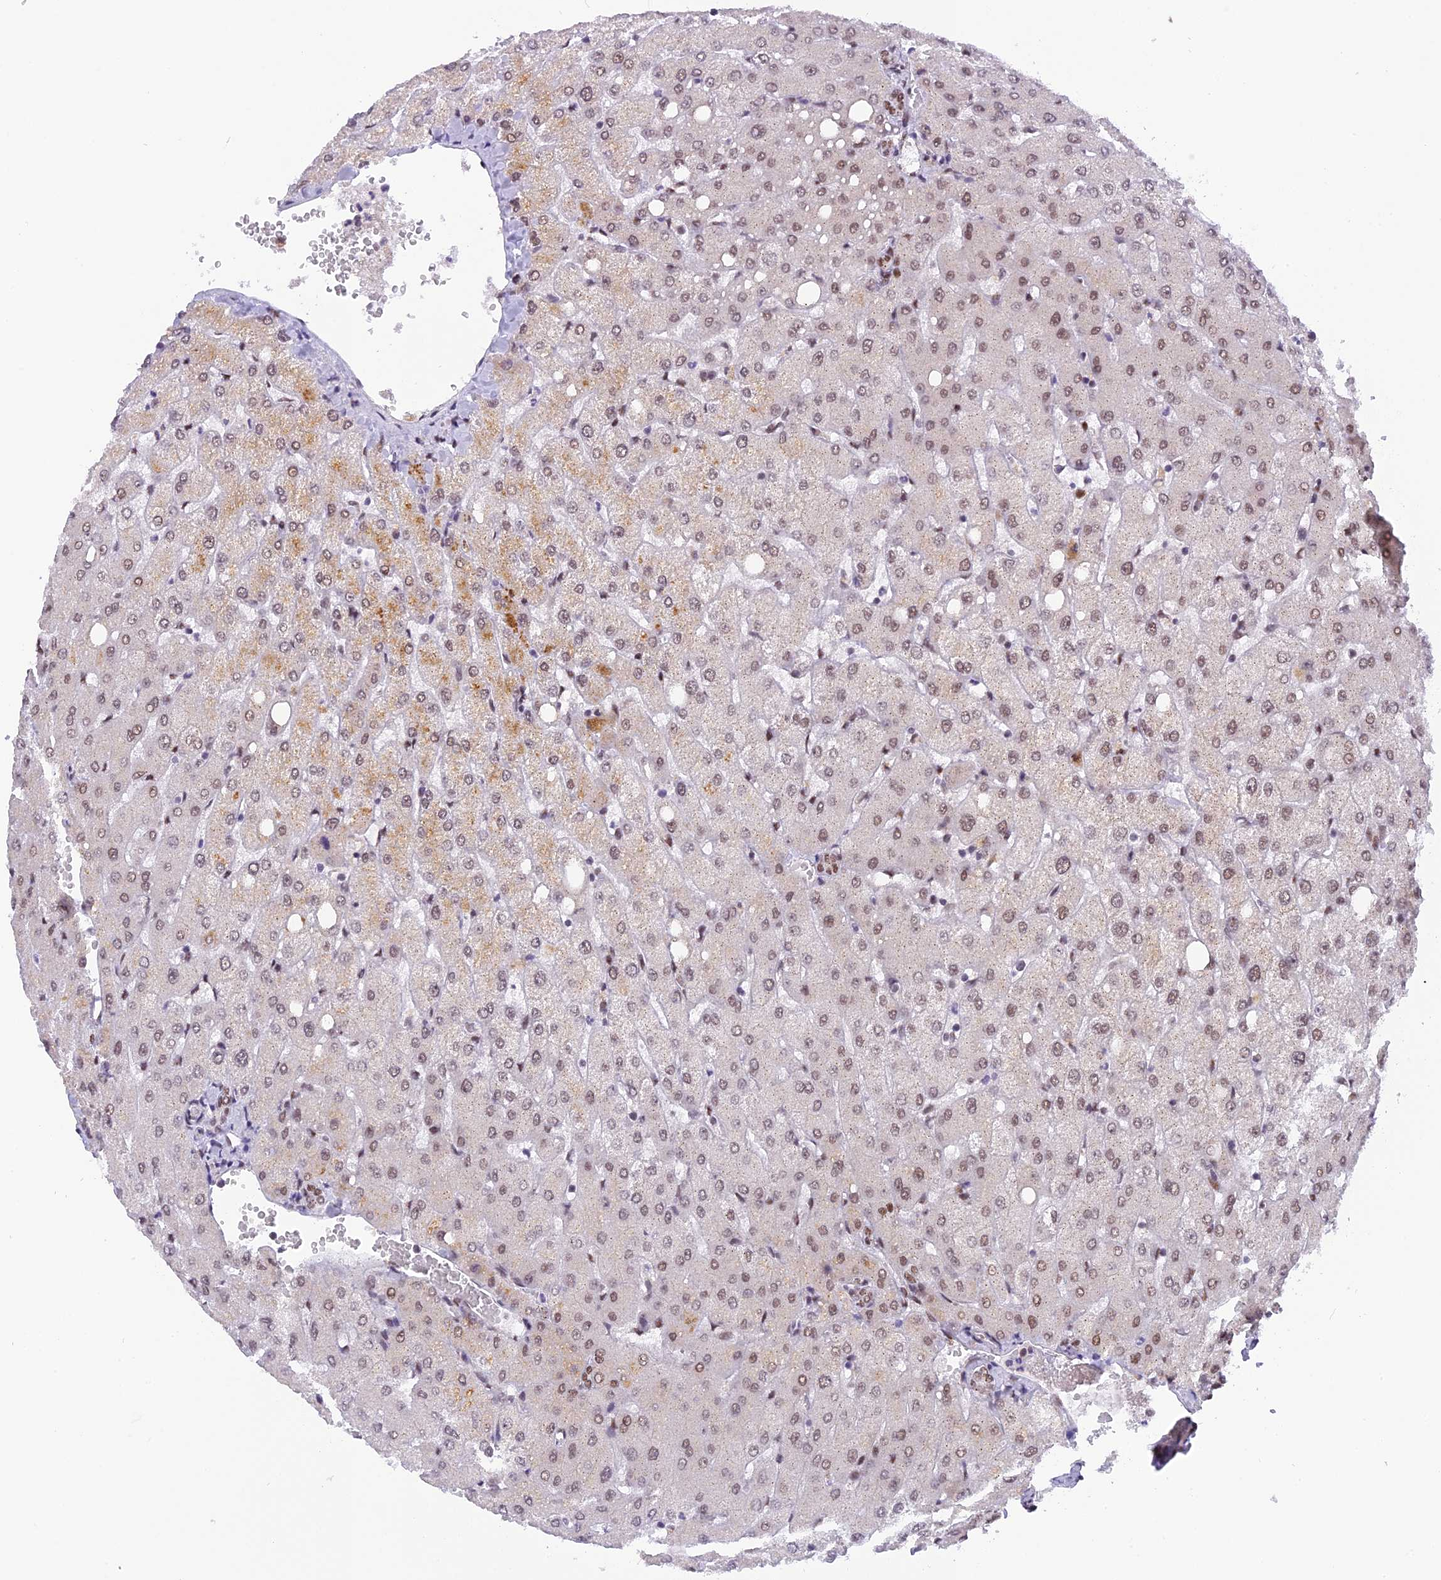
{"staining": {"intensity": "moderate", "quantity": "25%-75%", "location": "nuclear"}, "tissue": "liver", "cell_type": "Cholangiocytes", "image_type": "normal", "snomed": [{"axis": "morphology", "description": "Normal tissue, NOS"}, {"axis": "topography", "description": "Liver"}], "caption": "Brown immunohistochemical staining in benign liver exhibits moderate nuclear positivity in approximately 25%-75% of cholangiocytes.", "gene": "IRF2BP1", "patient": {"sex": "female", "age": 54}}